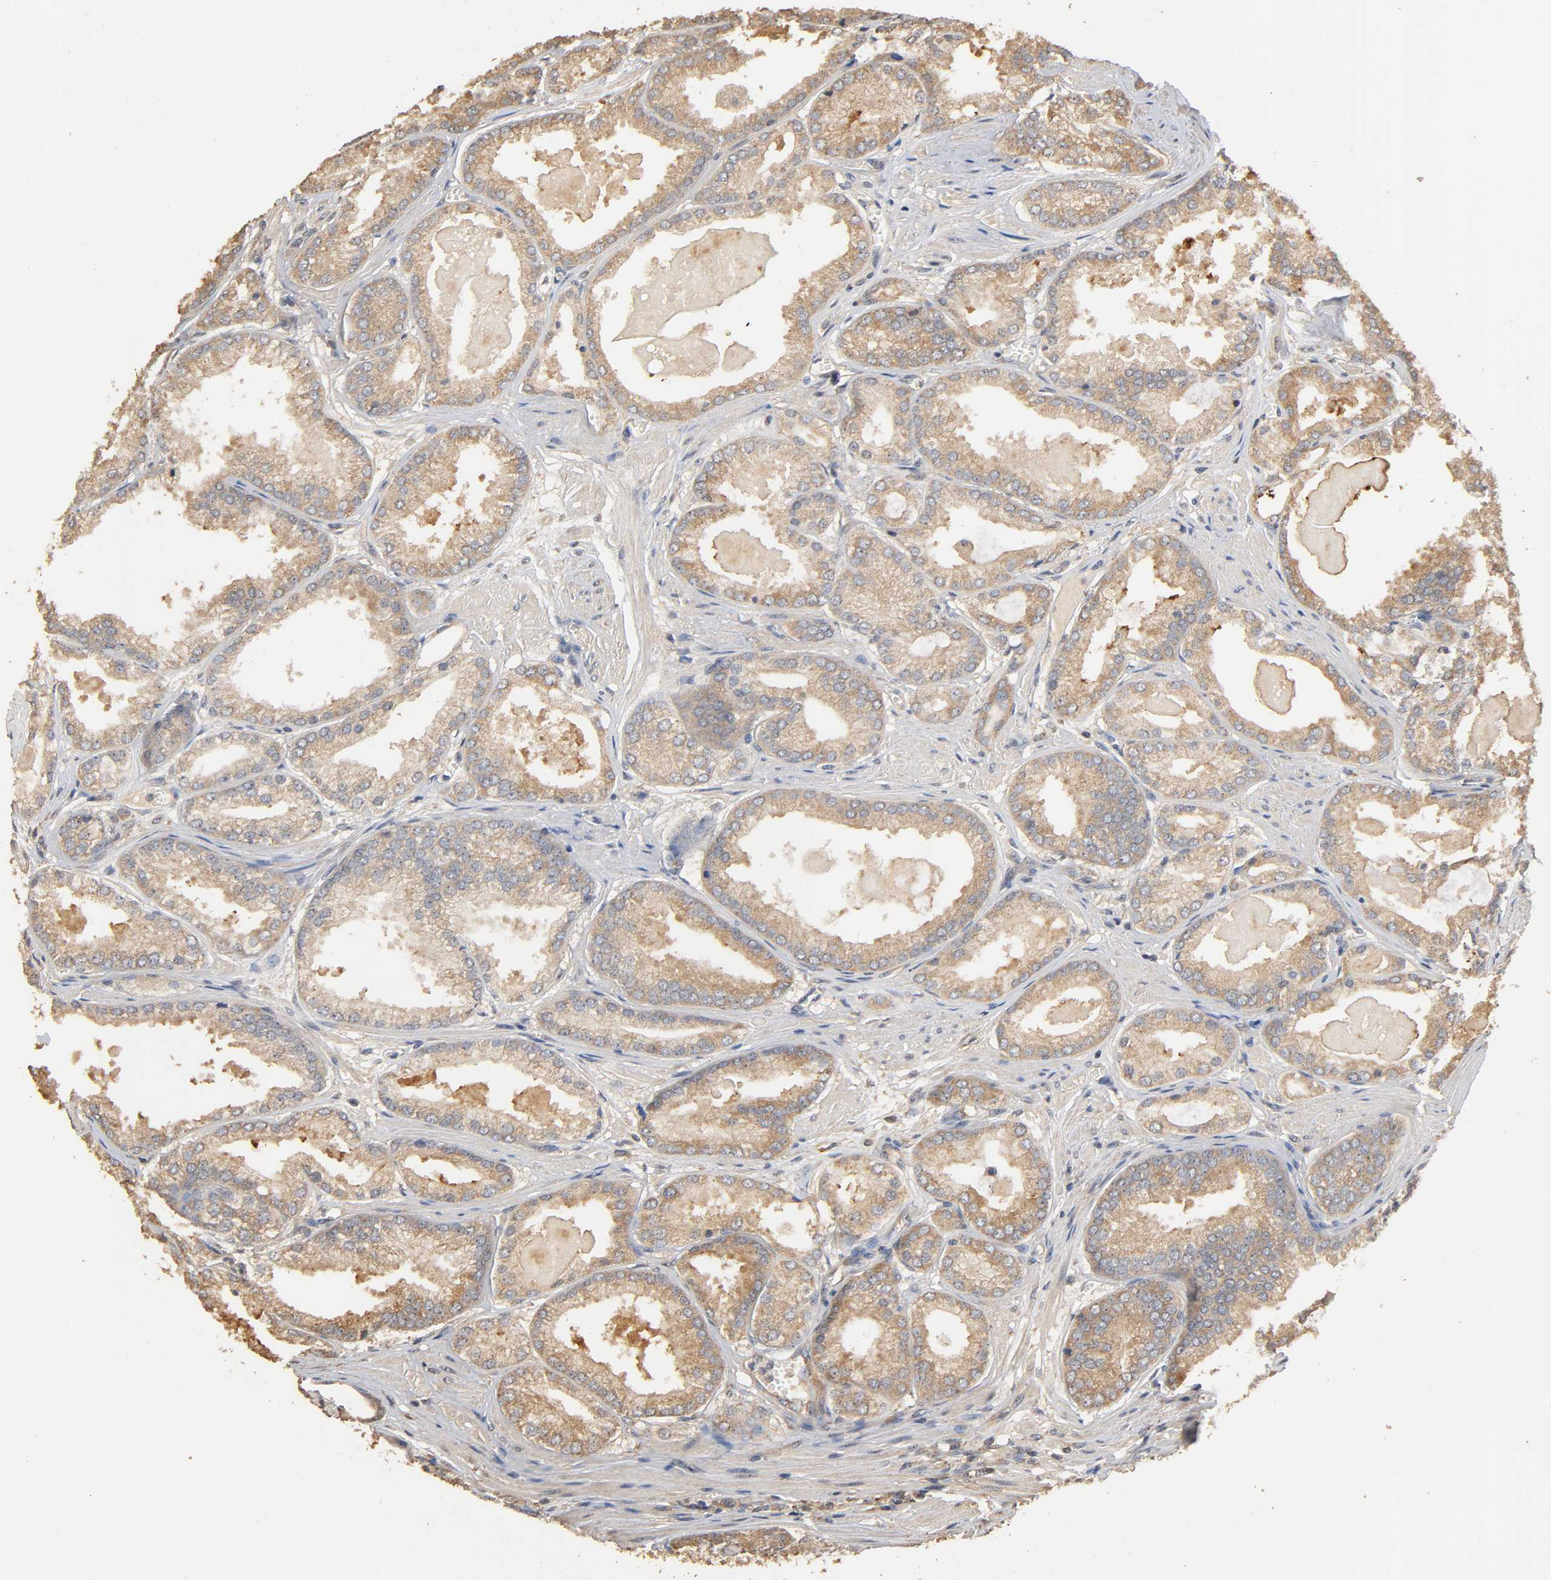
{"staining": {"intensity": "weak", "quantity": ">75%", "location": "cytoplasmic/membranous"}, "tissue": "prostate cancer", "cell_type": "Tumor cells", "image_type": "cancer", "snomed": [{"axis": "morphology", "description": "Adenocarcinoma, High grade"}, {"axis": "topography", "description": "Prostate"}], "caption": "Immunohistochemistry staining of adenocarcinoma (high-grade) (prostate), which shows low levels of weak cytoplasmic/membranous staining in about >75% of tumor cells indicating weak cytoplasmic/membranous protein positivity. The staining was performed using DAB (brown) for protein detection and nuclei were counterstained in hematoxylin (blue).", "gene": "ARHGEF7", "patient": {"sex": "male", "age": 61}}